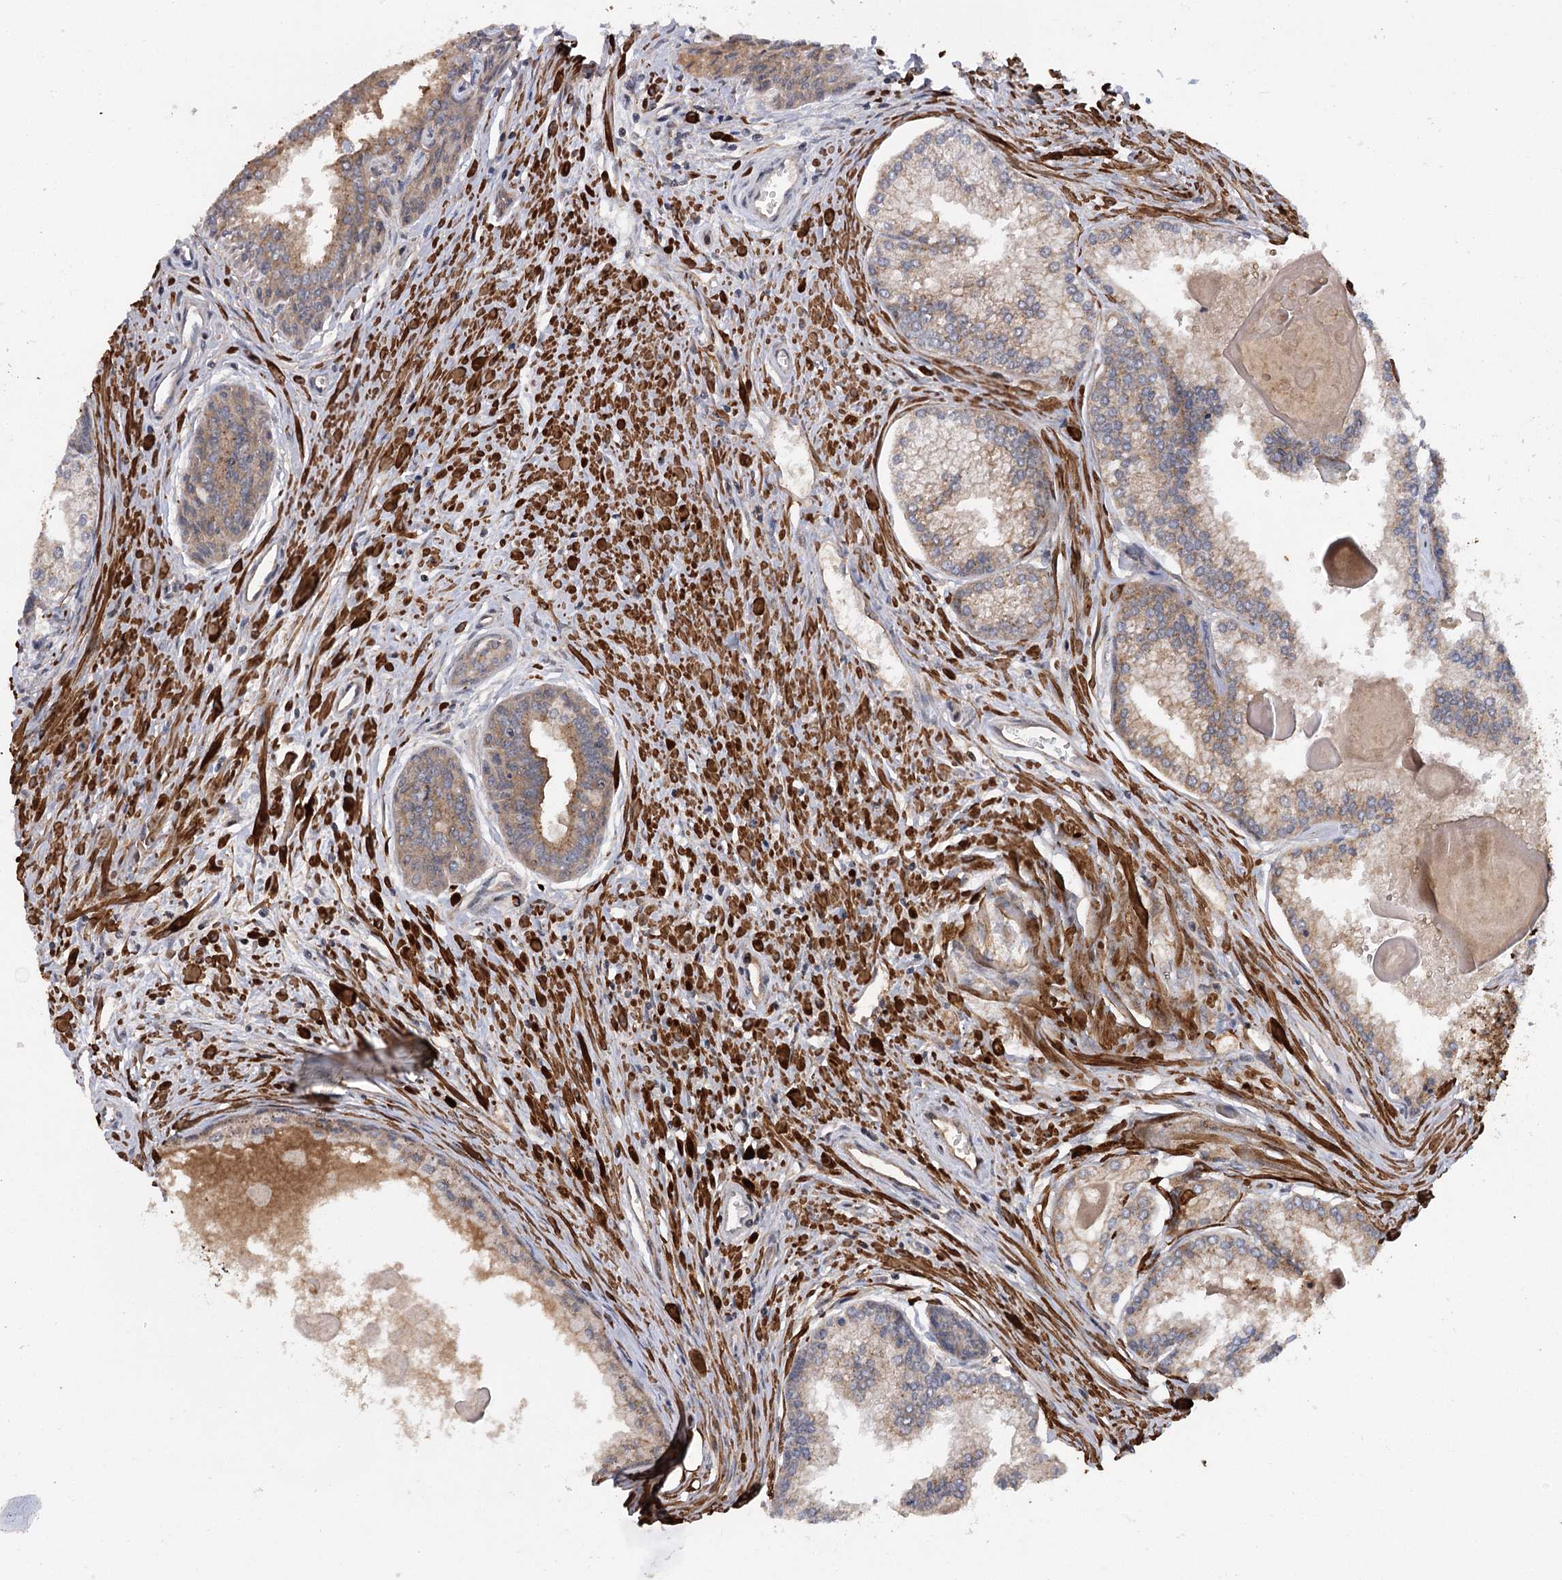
{"staining": {"intensity": "moderate", "quantity": "<25%", "location": "cytoplasmic/membranous"}, "tissue": "prostate cancer", "cell_type": "Tumor cells", "image_type": "cancer", "snomed": [{"axis": "morphology", "description": "Adenocarcinoma, High grade"}, {"axis": "topography", "description": "Prostate"}], "caption": "This histopathology image exhibits immunohistochemistry (IHC) staining of human prostate cancer (high-grade adenocarcinoma), with low moderate cytoplasmic/membranous expression in about <25% of tumor cells.", "gene": "KCNN2", "patient": {"sex": "male", "age": 68}}